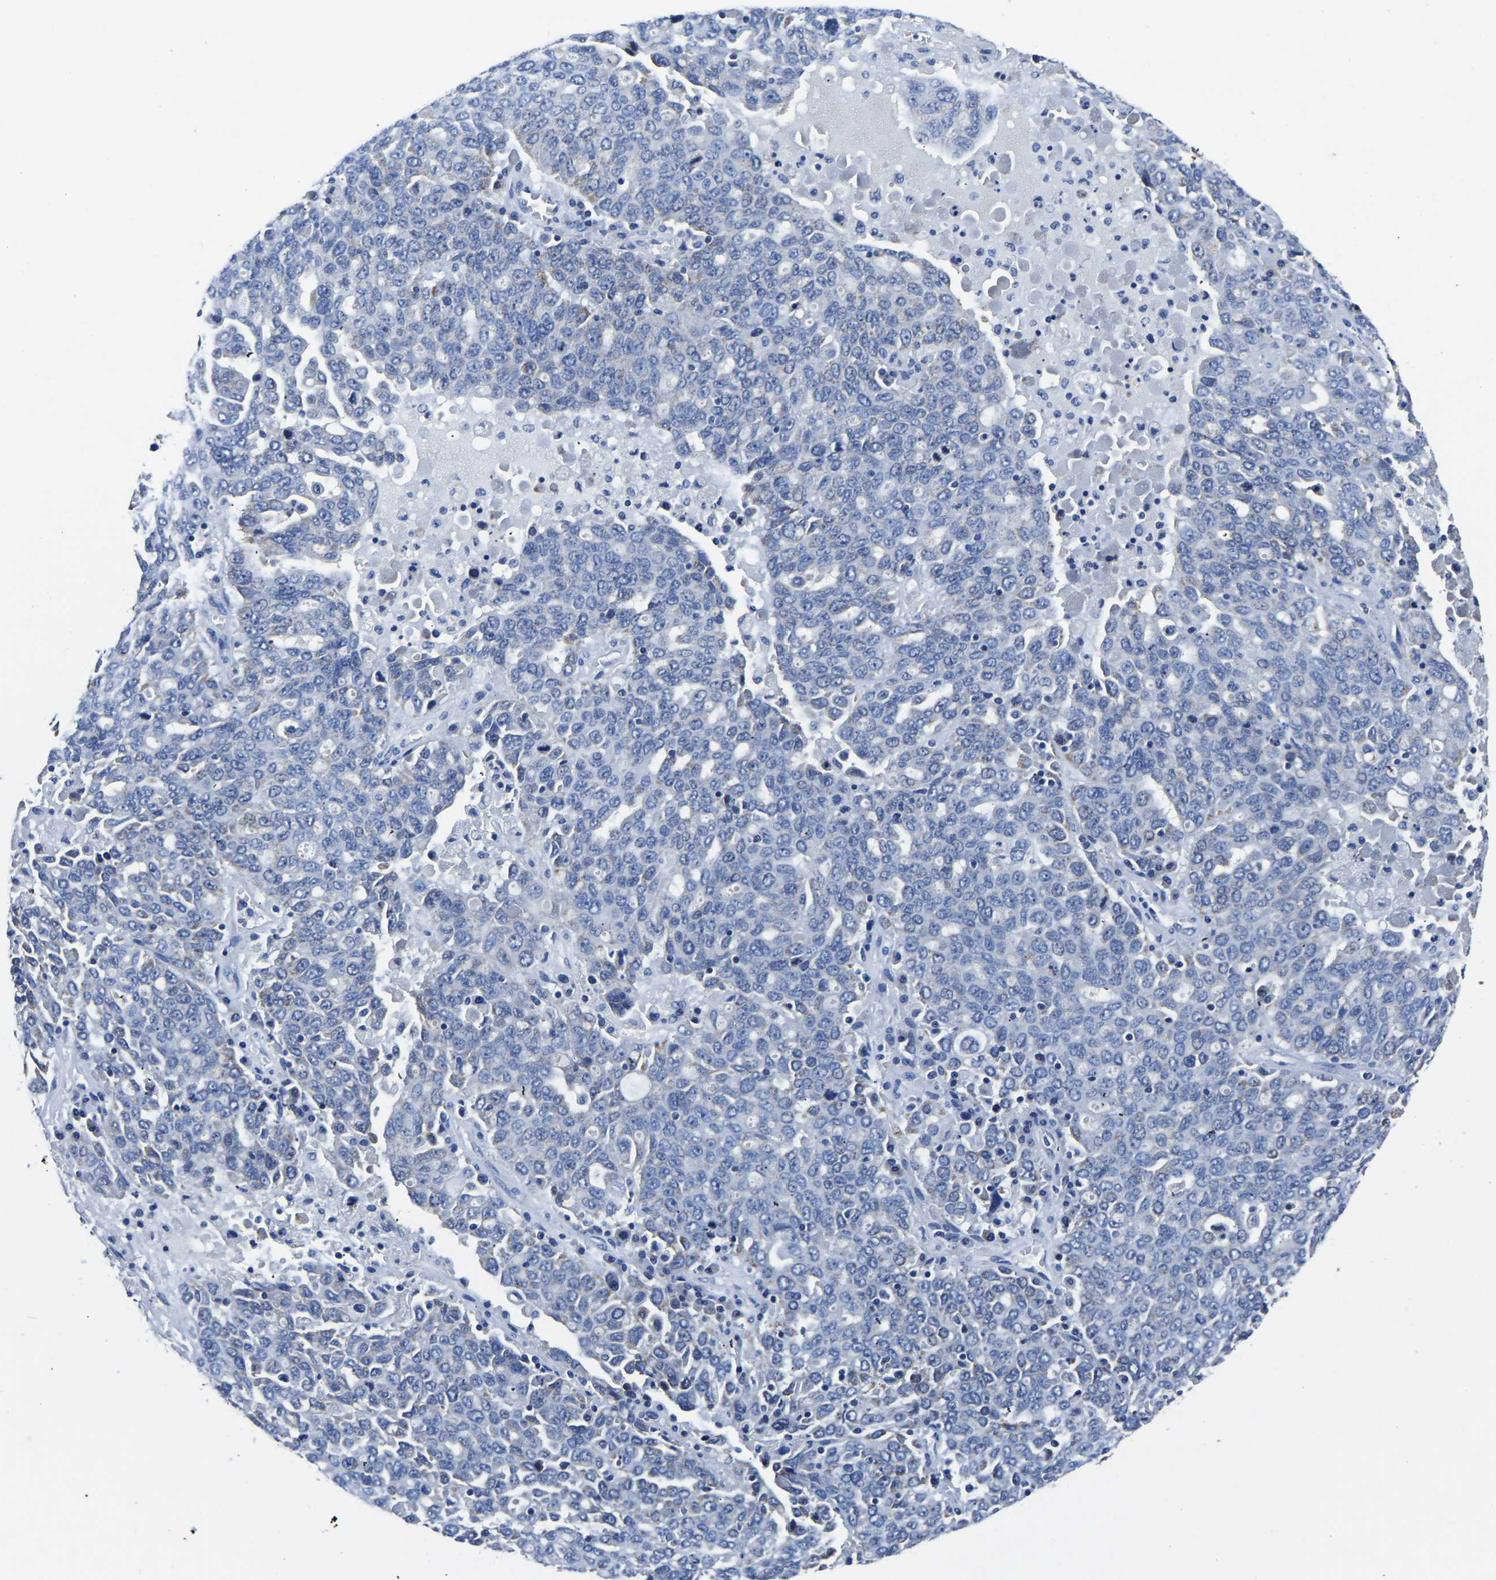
{"staining": {"intensity": "moderate", "quantity": "<25%", "location": "cytoplasmic/membranous"}, "tissue": "ovarian cancer", "cell_type": "Tumor cells", "image_type": "cancer", "snomed": [{"axis": "morphology", "description": "Carcinoma, endometroid"}, {"axis": "topography", "description": "Ovary"}], "caption": "Brown immunohistochemical staining in human ovarian cancer shows moderate cytoplasmic/membranous expression in about <25% of tumor cells.", "gene": "FGD5", "patient": {"sex": "female", "age": 62}}